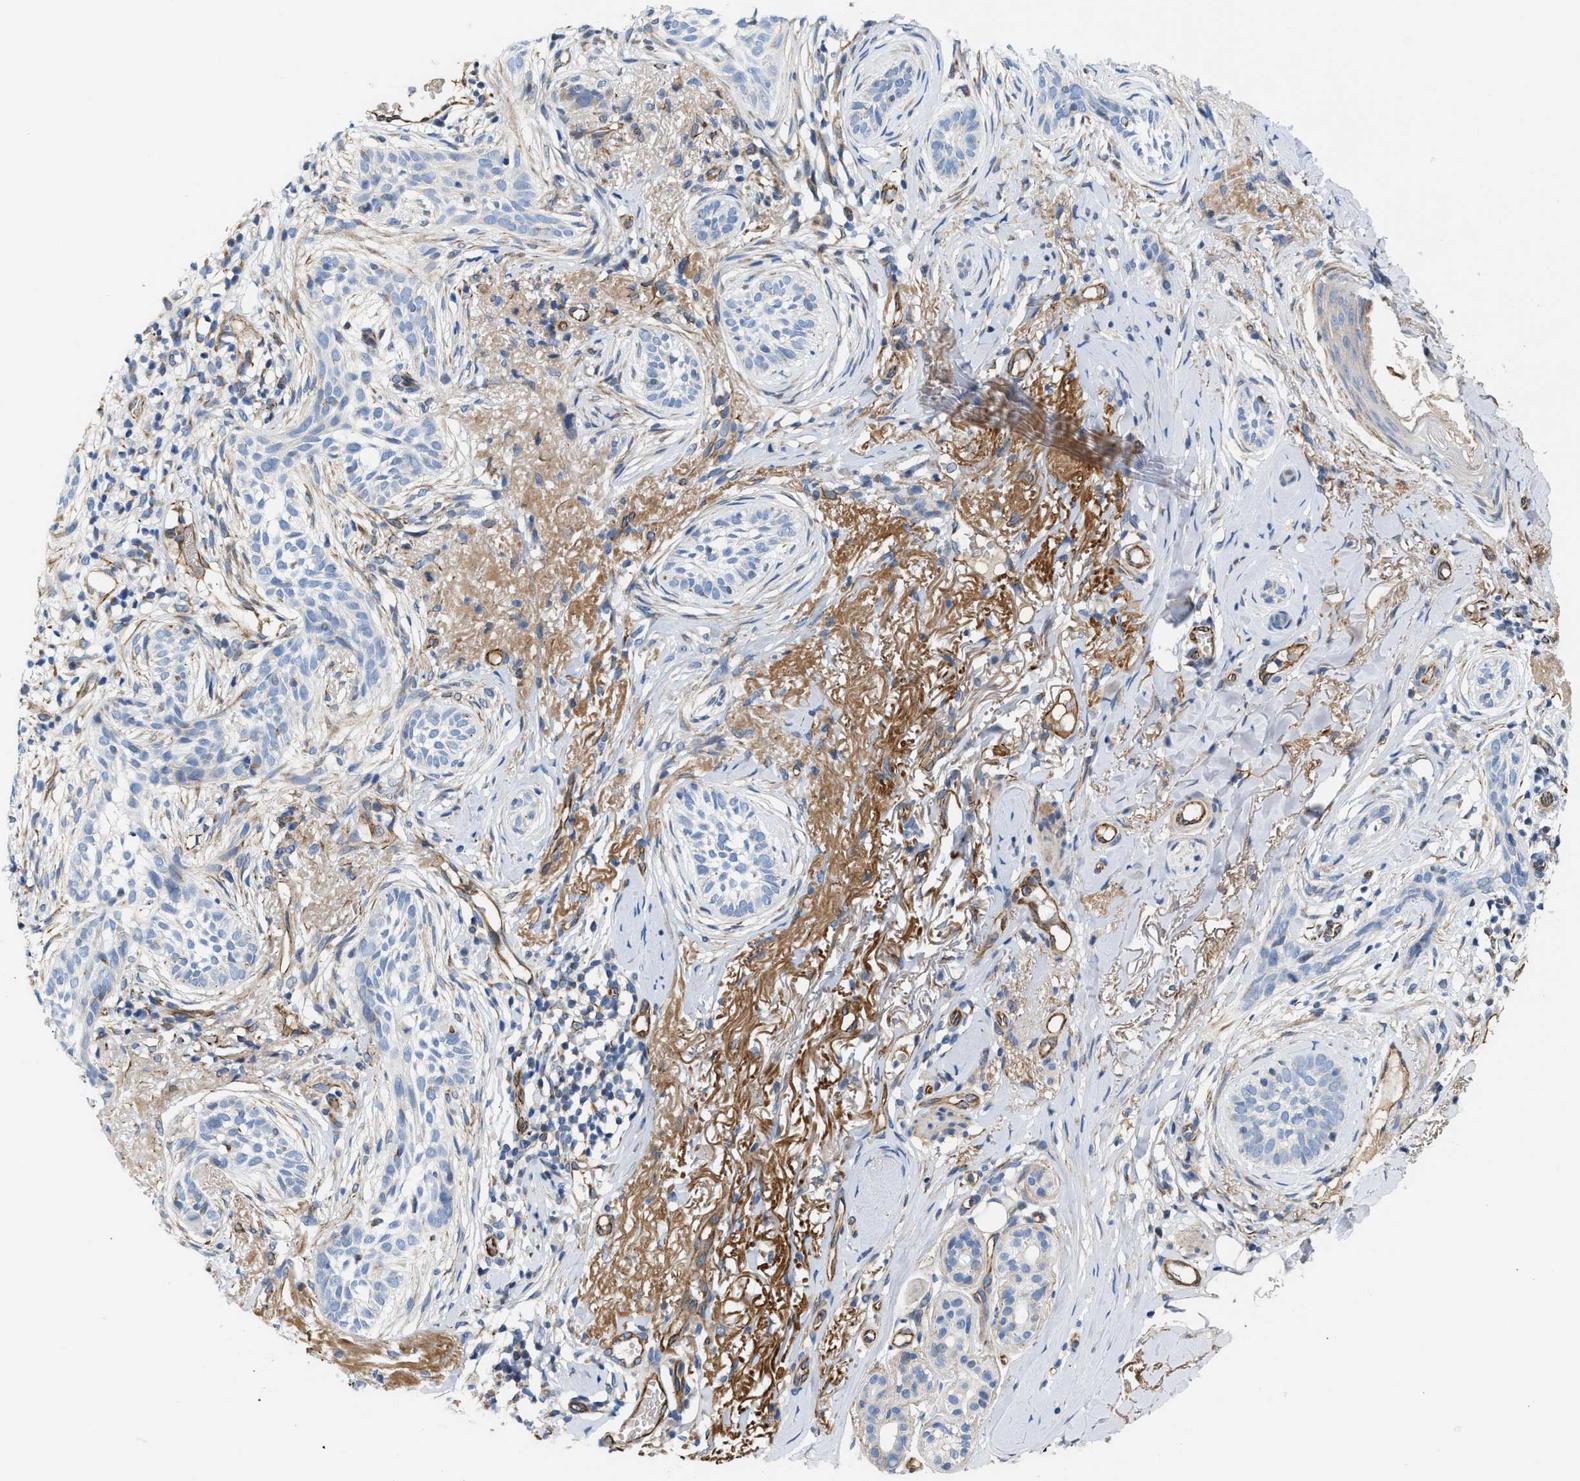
{"staining": {"intensity": "negative", "quantity": "none", "location": "none"}, "tissue": "skin cancer", "cell_type": "Tumor cells", "image_type": "cancer", "snomed": [{"axis": "morphology", "description": "Basal cell carcinoma"}, {"axis": "topography", "description": "Skin"}], "caption": "Tumor cells are negative for protein expression in human skin cancer (basal cell carcinoma). (DAB immunohistochemistry, high magnification).", "gene": "TFPI", "patient": {"sex": "female", "age": 88}}